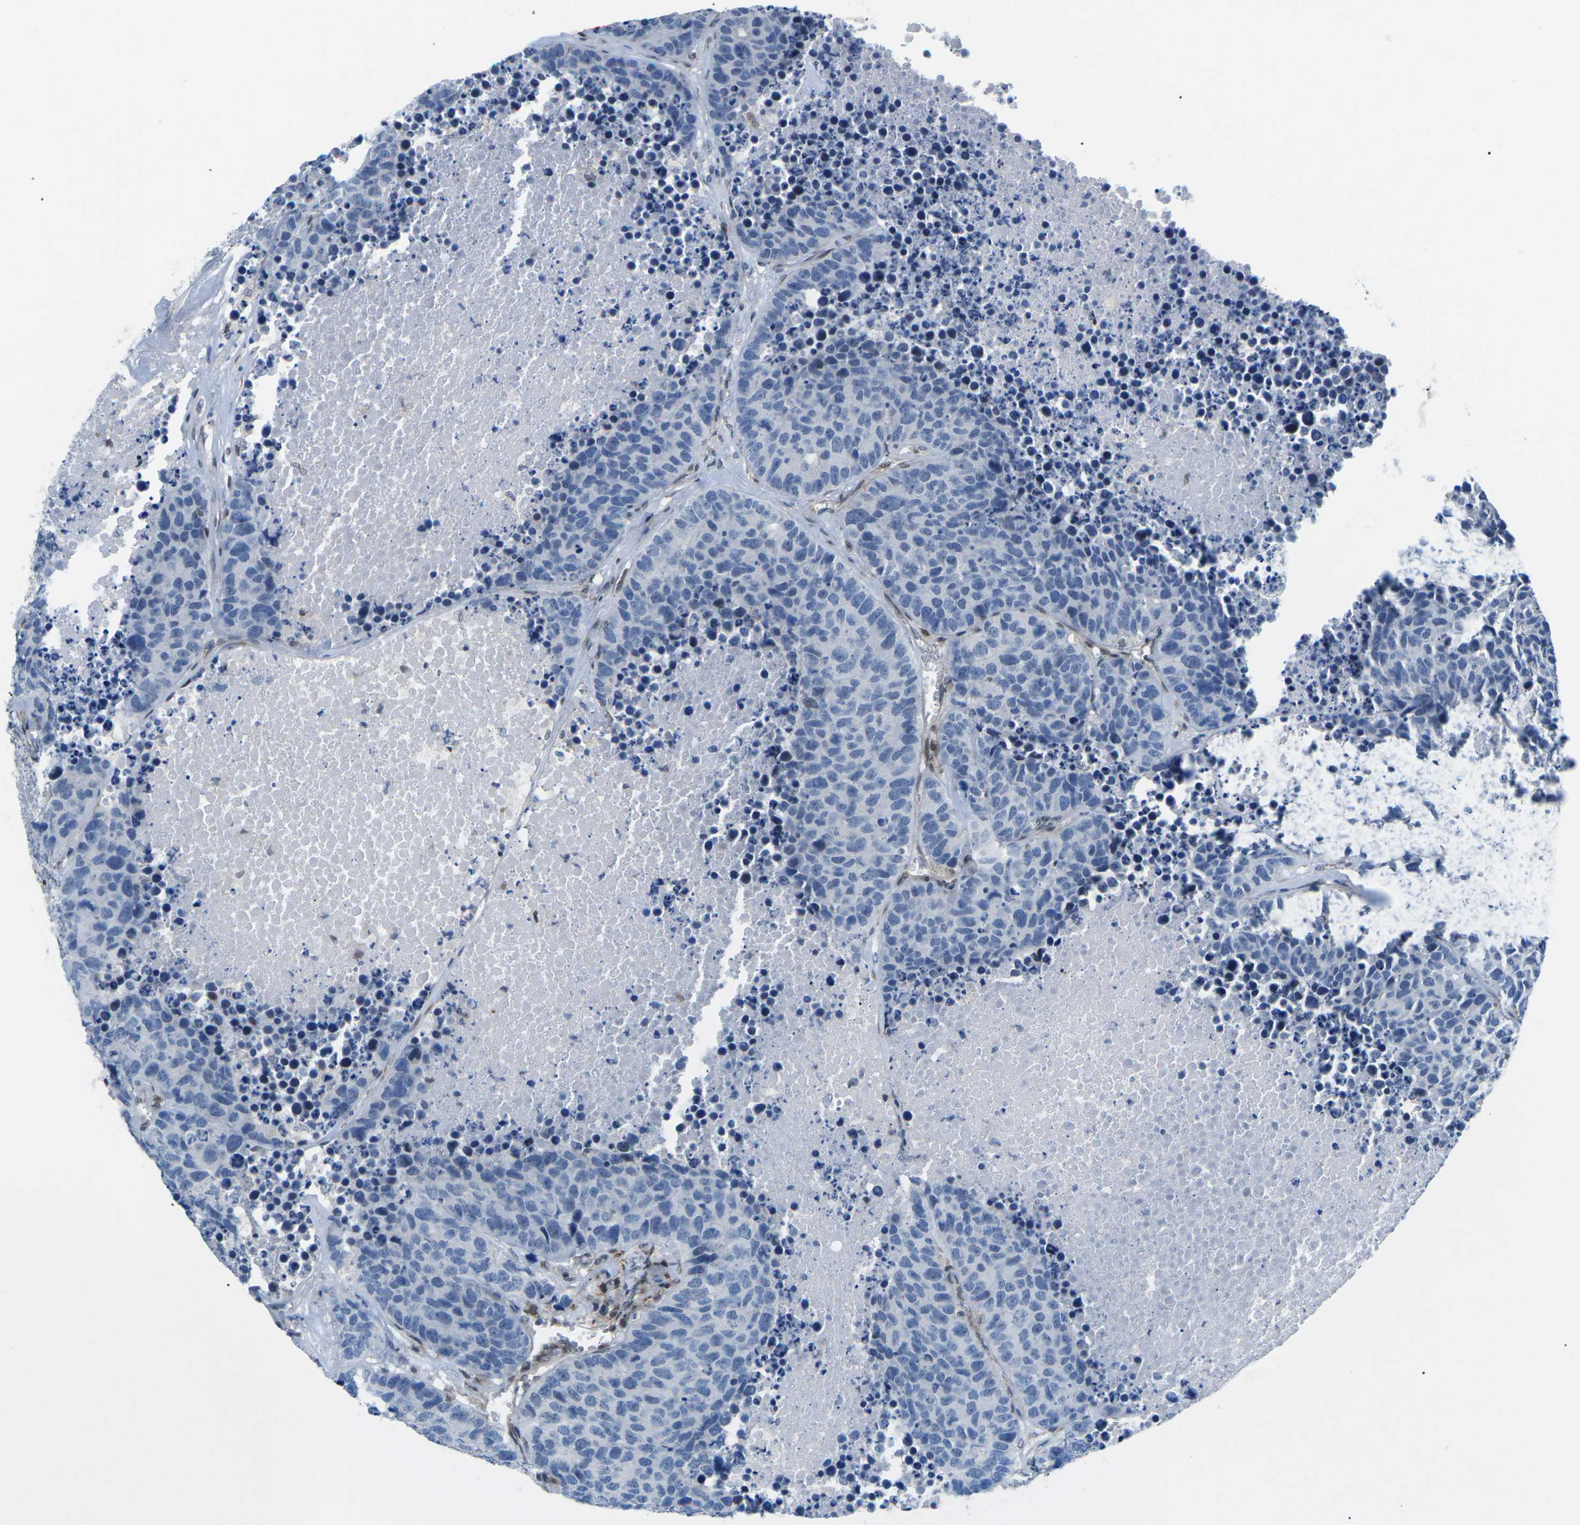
{"staining": {"intensity": "negative", "quantity": "none", "location": "none"}, "tissue": "carcinoid", "cell_type": "Tumor cells", "image_type": "cancer", "snomed": [{"axis": "morphology", "description": "Carcinoid, malignant, NOS"}, {"axis": "topography", "description": "Lung"}], "caption": "IHC image of human carcinoid (malignant) stained for a protein (brown), which exhibits no staining in tumor cells.", "gene": "MBNL1", "patient": {"sex": "male", "age": 60}}